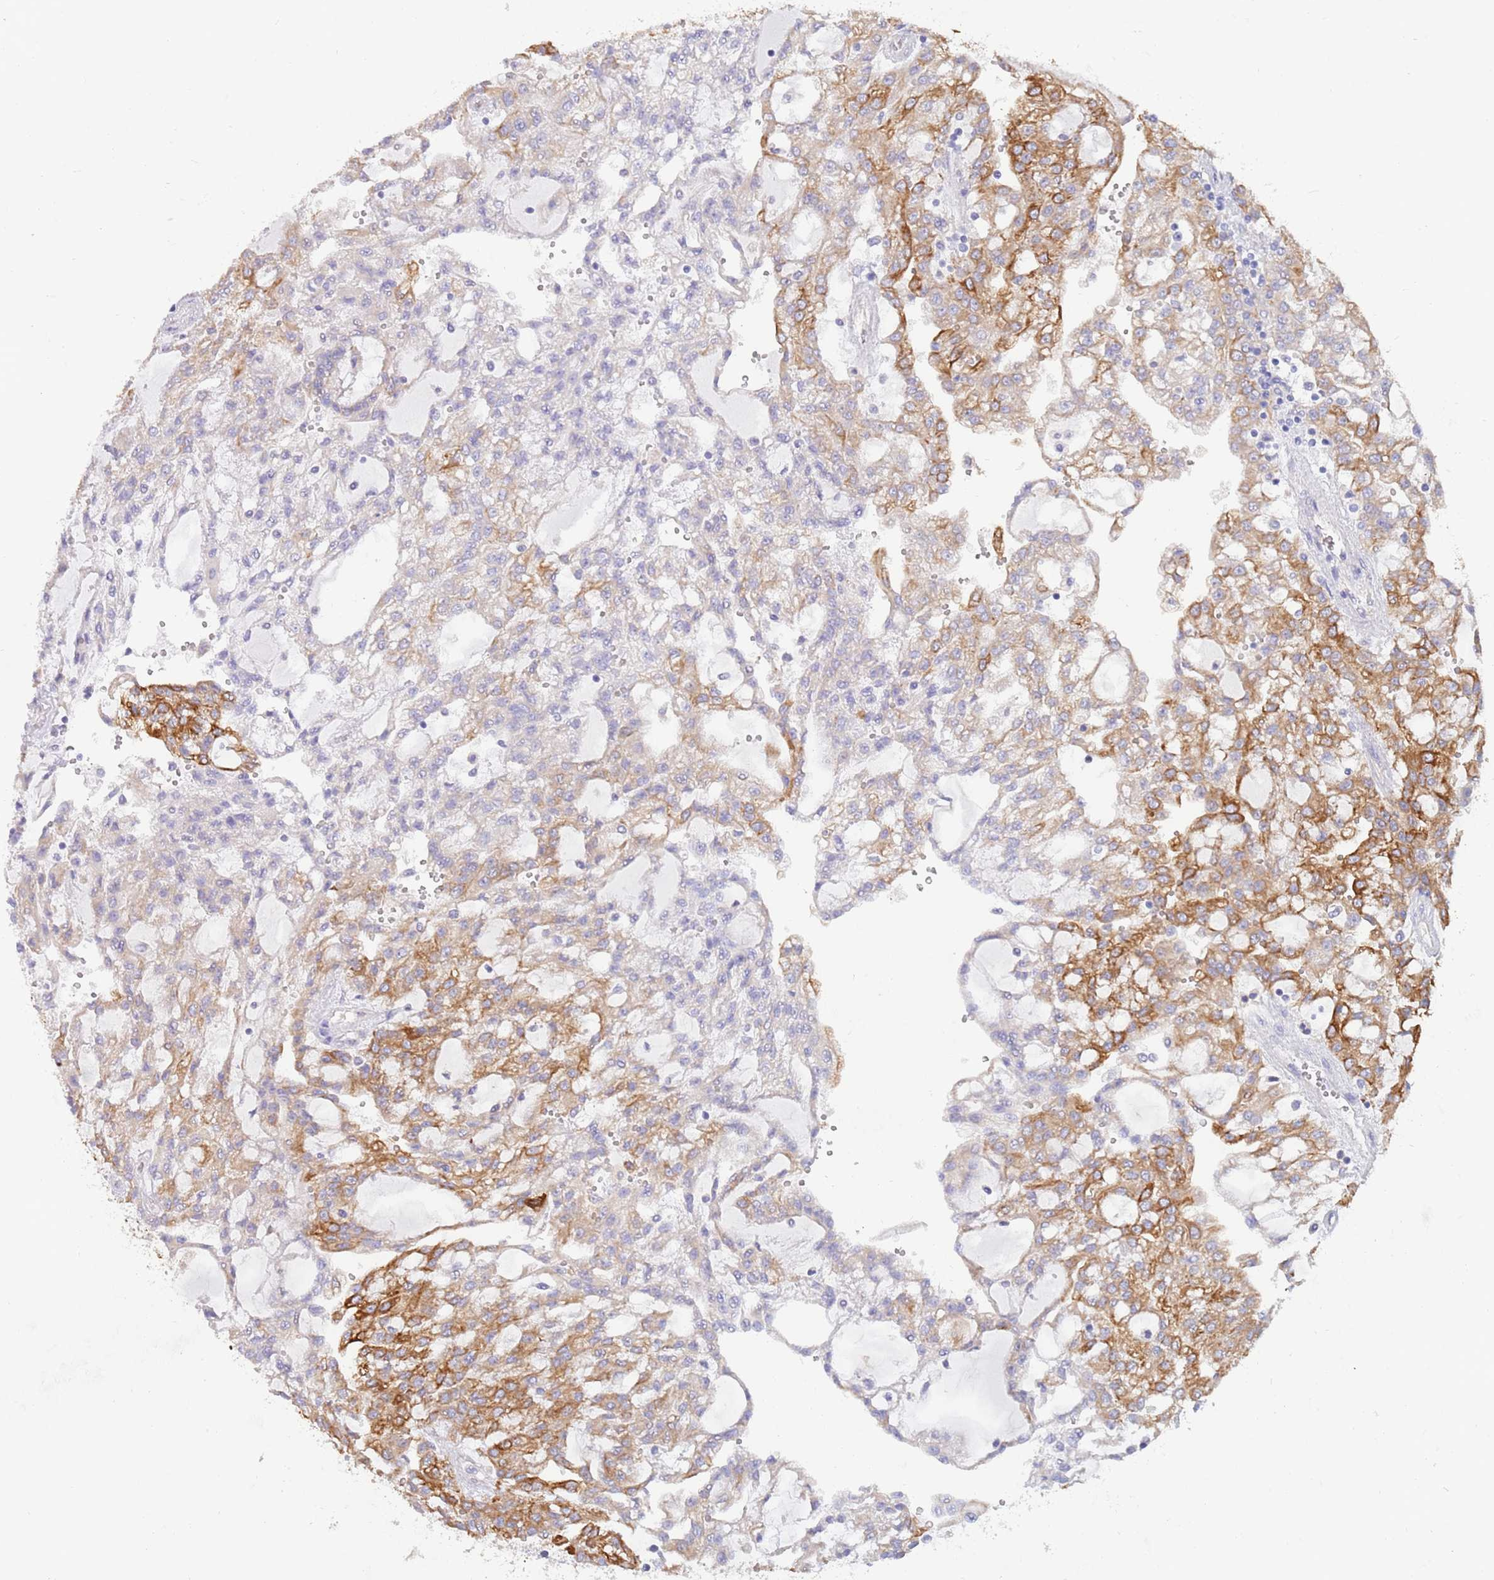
{"staining": {"intensity": "moderate", "quantity": "25%-75%", "location": "cytoplasmic/membranous"}, "tissue": "renal cancer", "cell_type": "Tumor cells", "image_type": "cancer", "snomed": [{"axis": "morphology", "description": "Adenocarcinoma, NOS"}, {"axis": "topography", "description": "Kidney"}], "caption": "A brown stain highlights moderate cytoplasmic/membranous expression of a protein in human renal cancer tumor cells. (DAB (3,3'-diaminobenzidine) = brown stain, brightfield microscopy at high magnification).", "gene": "CCDC149", "patient": {"sex": "male", "age": 63}}